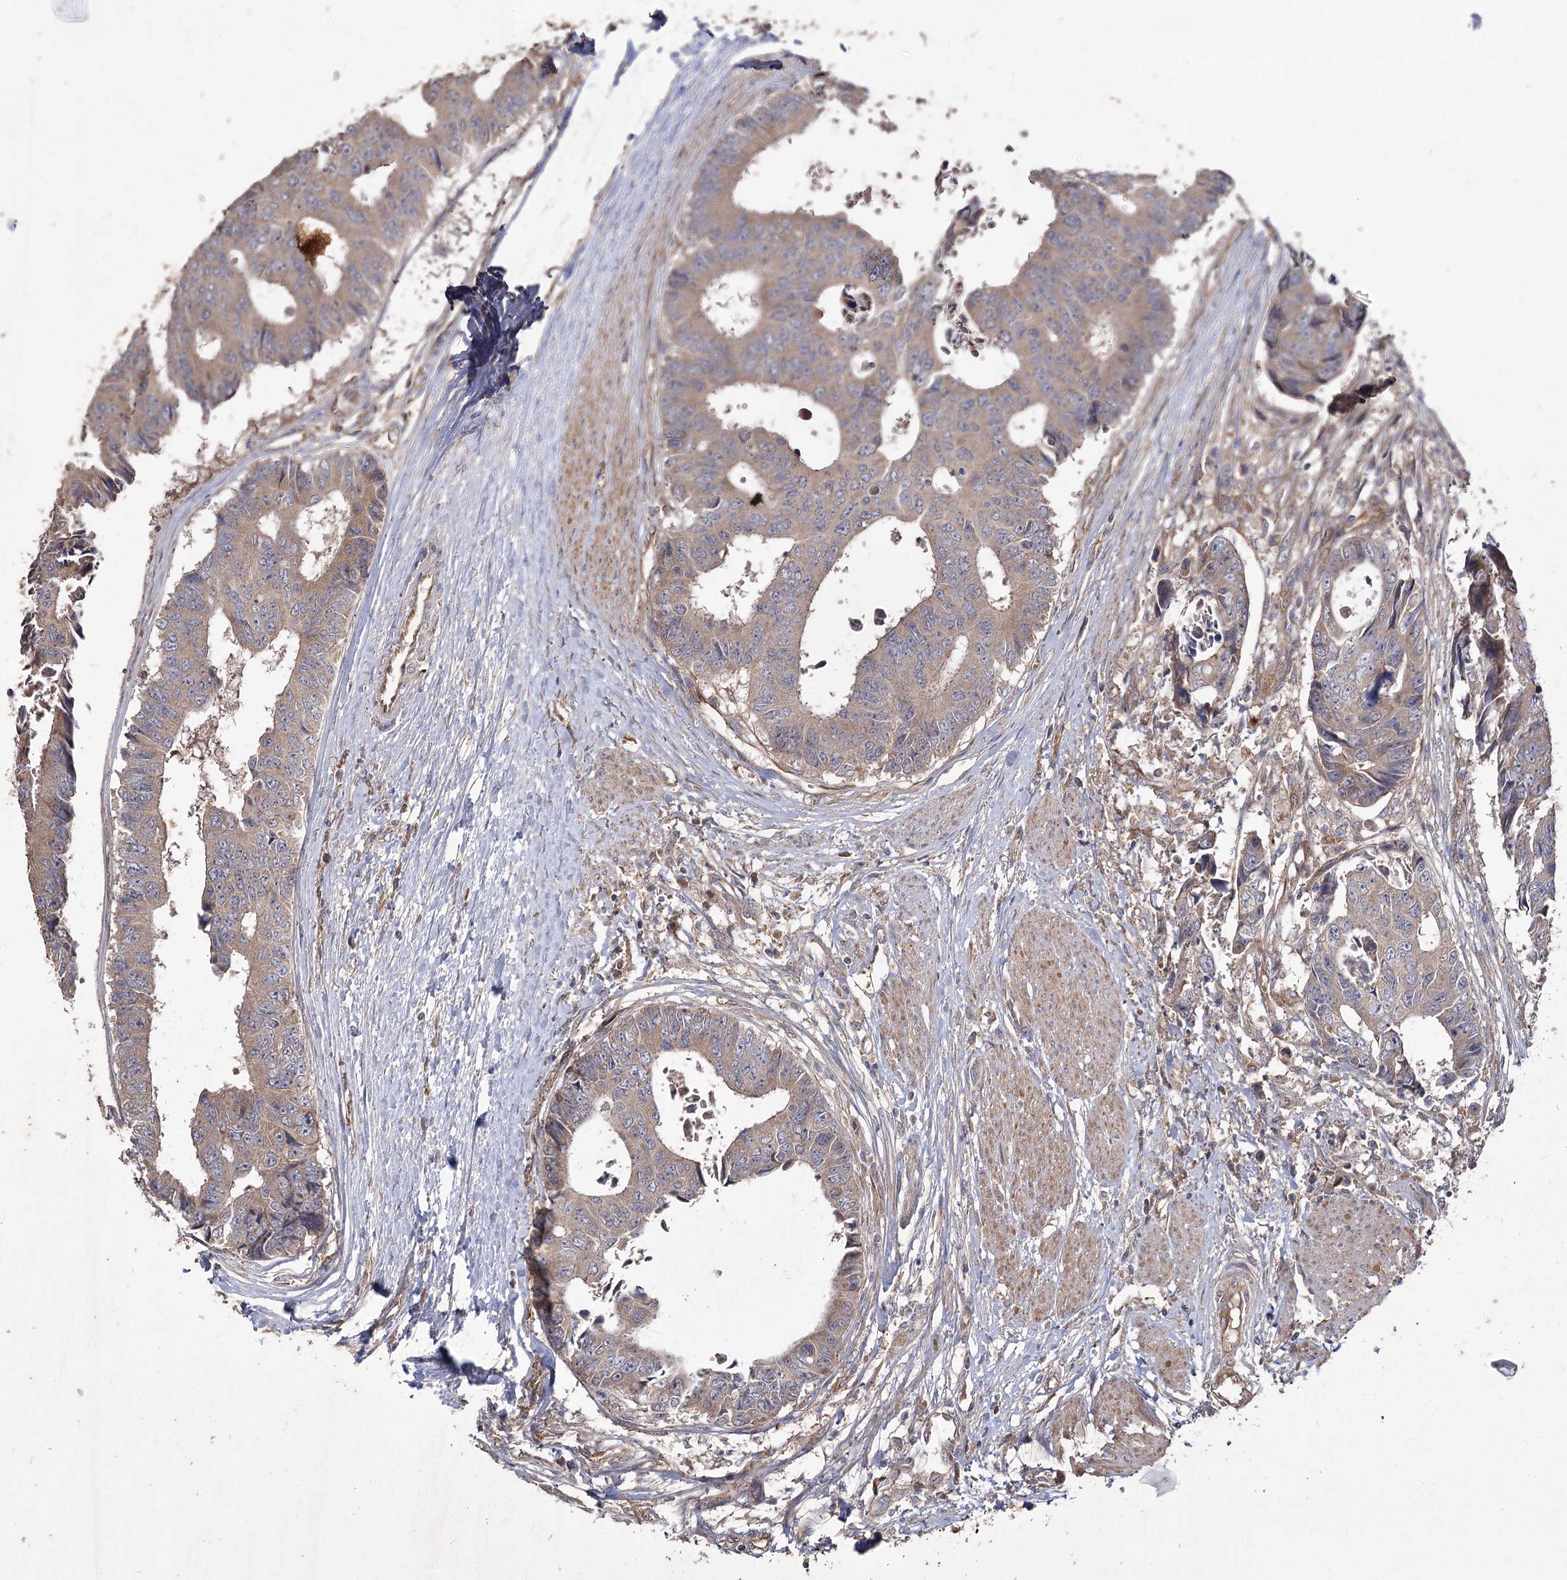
{"staining": {"intensity": "weak", "quantity": "<25%", "location": "cytoplasmic/membranous"}, "tissue": "colorectal cancer", "cell_type": "Tumor cells", "image_type": "cancer", "snomed": [{"axis": "morphology", "description": "Adenocarcinoma, NOS"}, {"axis": "topography", "description": "Rectum"}], "caption": "This image is of adenocarcinoma (colorectal) stained with immunohistochemistry to label a protein in brown with the nuclei are counter-stained blue. There is no positivity in tumor cells.", "gene": "RIN2", "patient": {"sex": "male", "age": 84}}